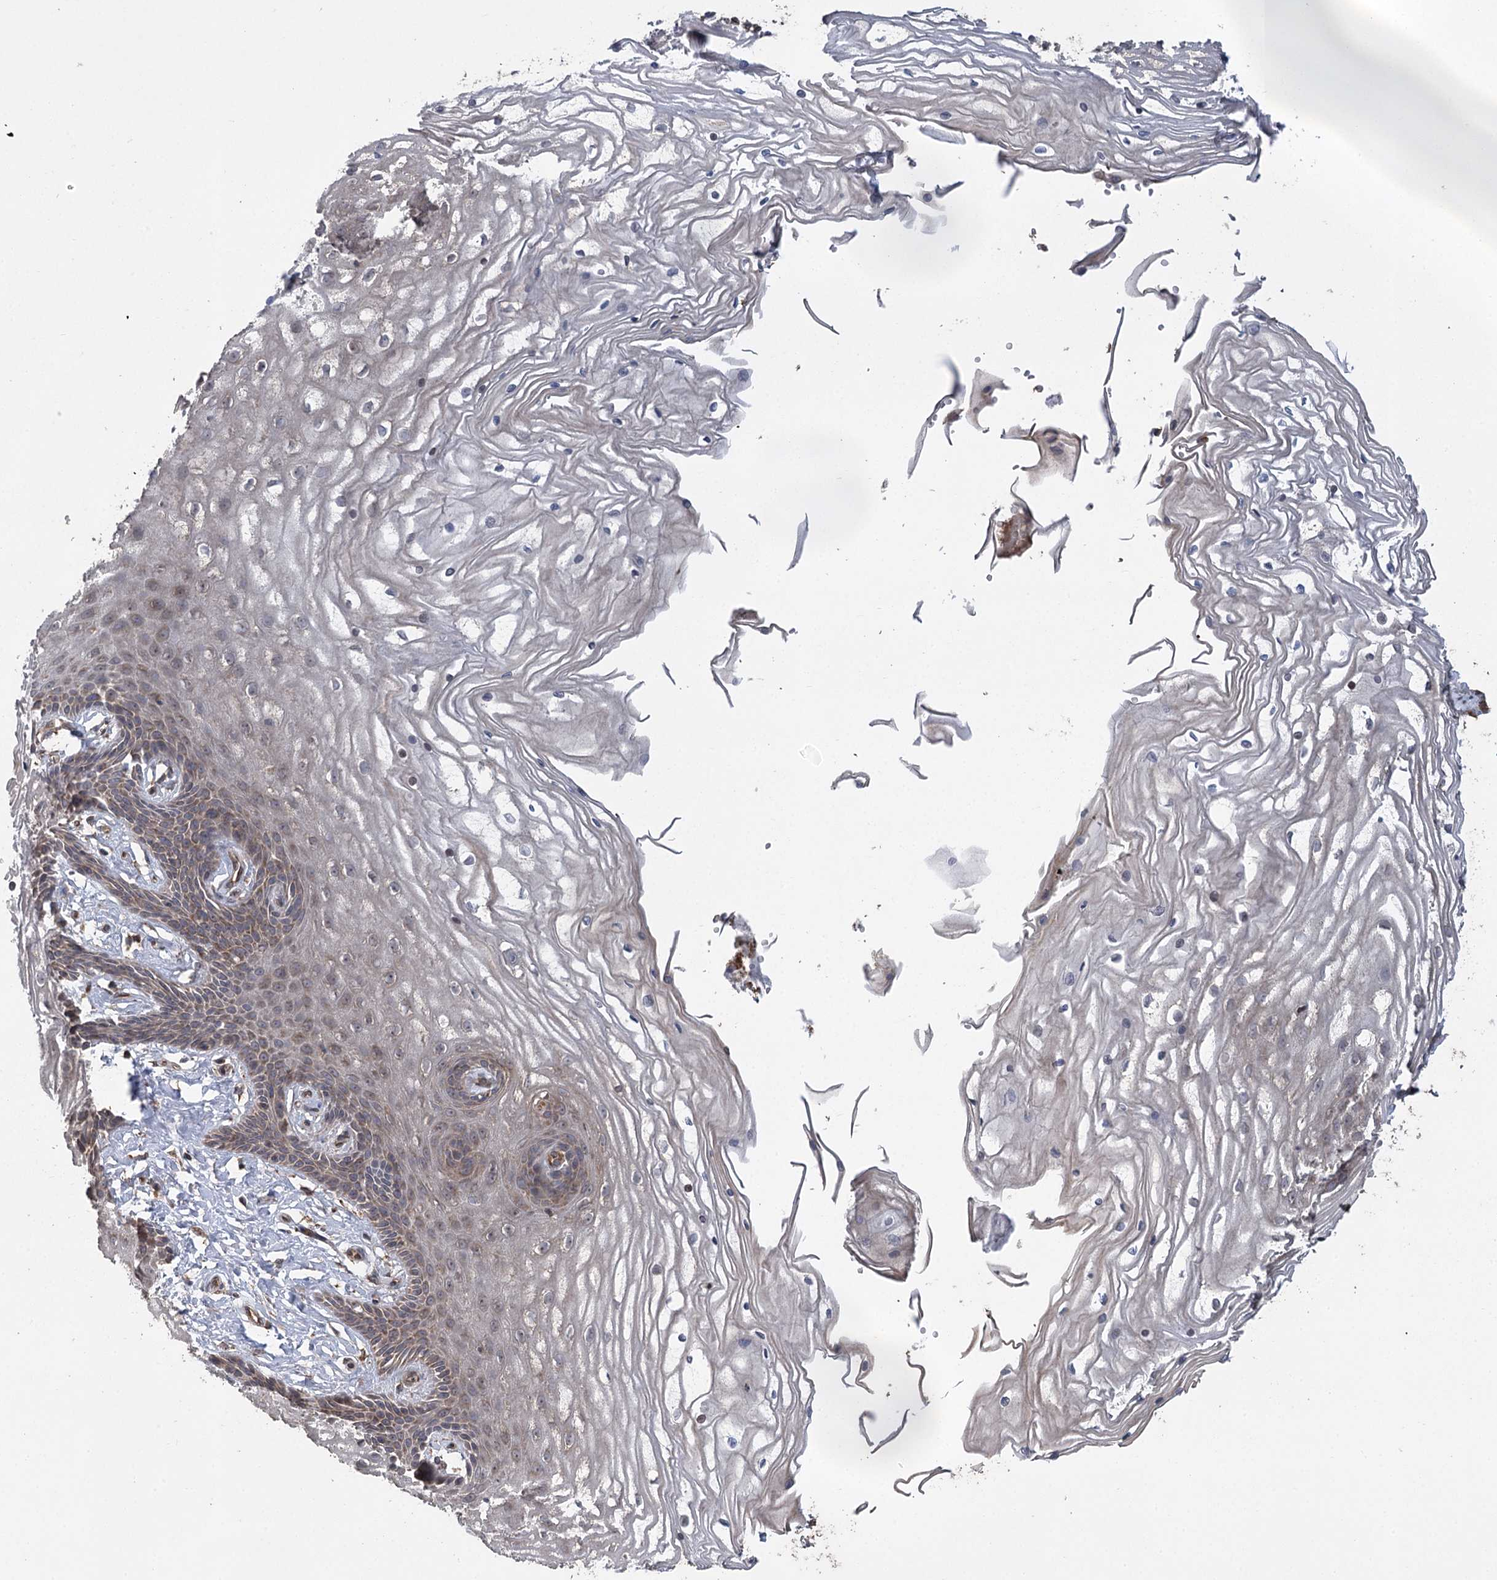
{"staining": {"intensity": "moderate", "quantity": ">75%", "location": "cytoplasmic/membranous"}, "tissue": "vagina", "cell_type": "Squamous epithelial cells", "image_type": "normal", "snomed": [{"axis": "morphology", "description": "Normal tissue, NOS"}, {"axis": "topography", "description": "Vagina"}, {"axis": "topography", "description": "Cervix"}], "caption": "Moderate cytoplasmic/membranous staining for a protein is present in about >75% of squamous epithelial cells of normal vagina using immunohistochemistry.", "gene": "RWDD4", "patient": {"sex": "female", "age": 40}}